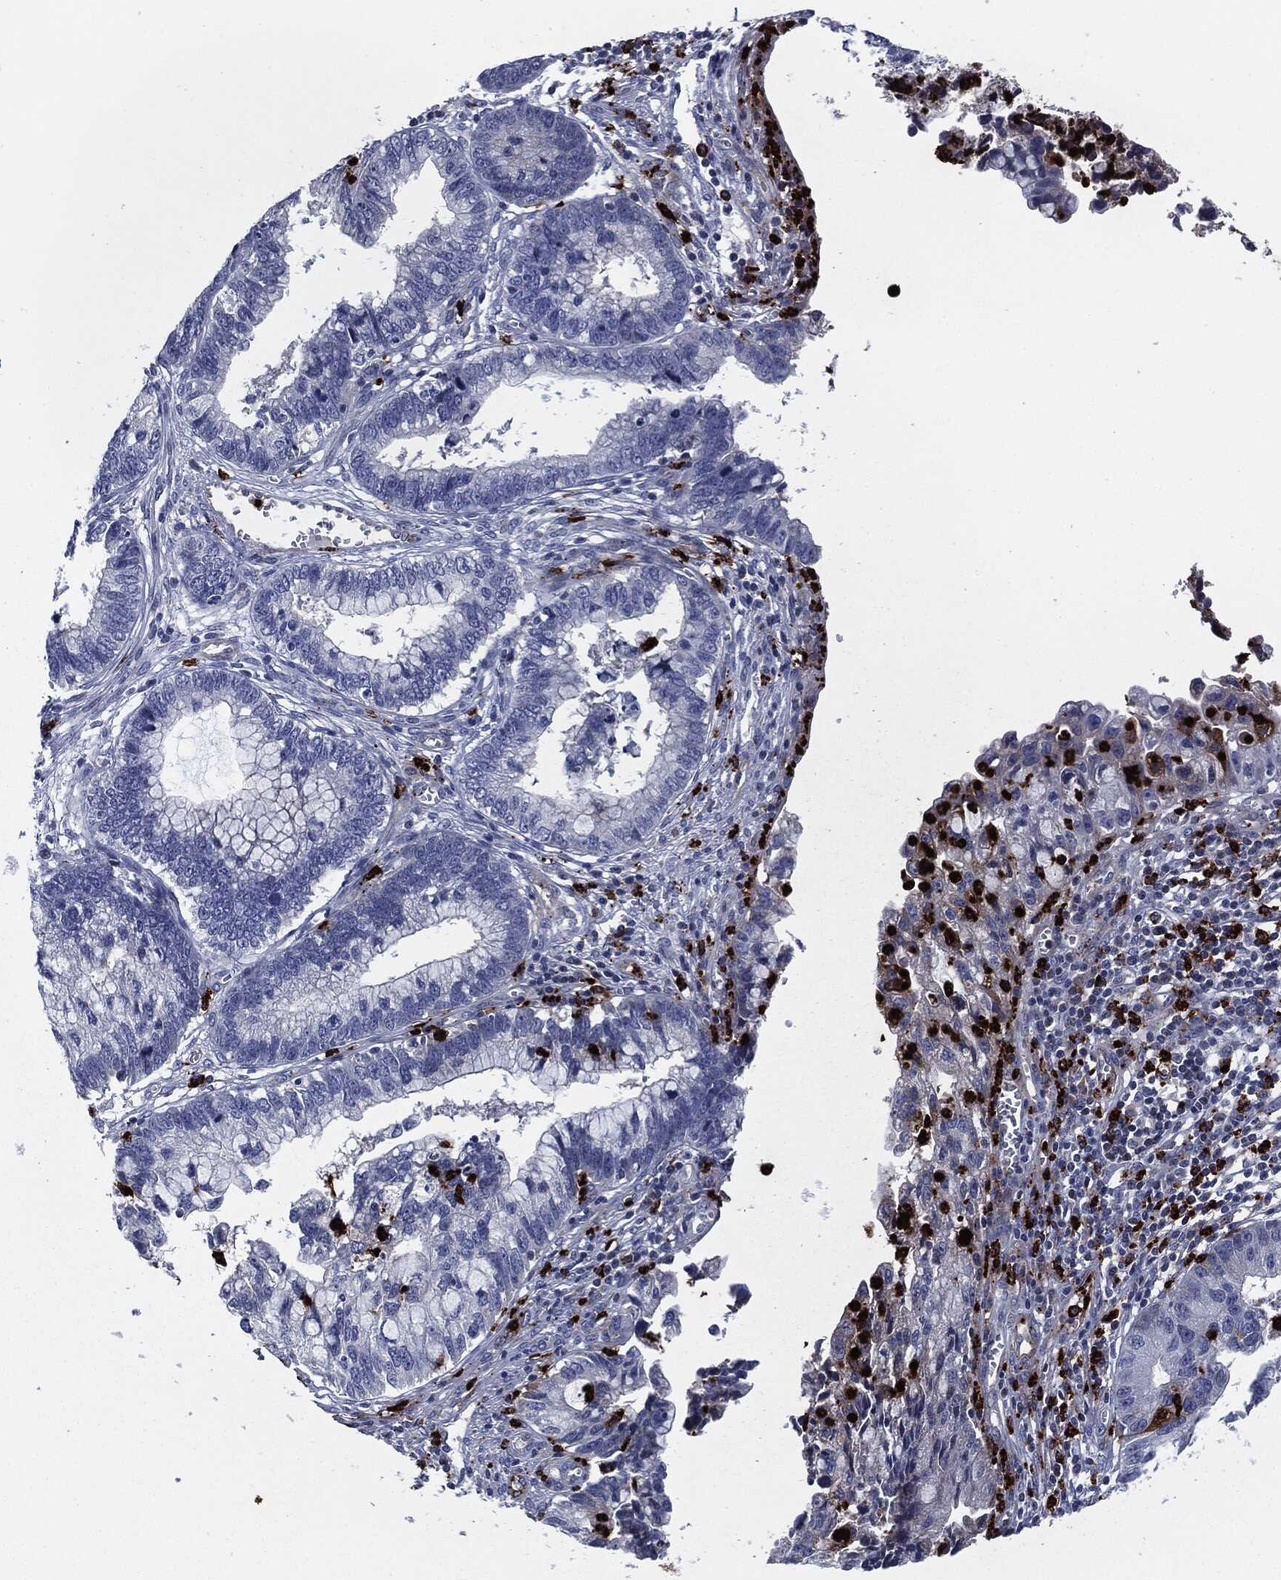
{"staining": {"intensity": "negative", "quantity": "none", "location": "none"}, "tissue": "cervical cancer", "cell_type": "Tumor cells", "image_type": "cancer", "snomed": [{"axis": "morphology", "description": "Adenocarcinoma, NOS"}, {"axis": "topography", "description": "Cervix"}], "caption": "Image shows no protein staining in tumor cells of cervical adenocarcinoma tissue.", "gene": "MPO", "patient": {"sex": "female", "age": 44}}